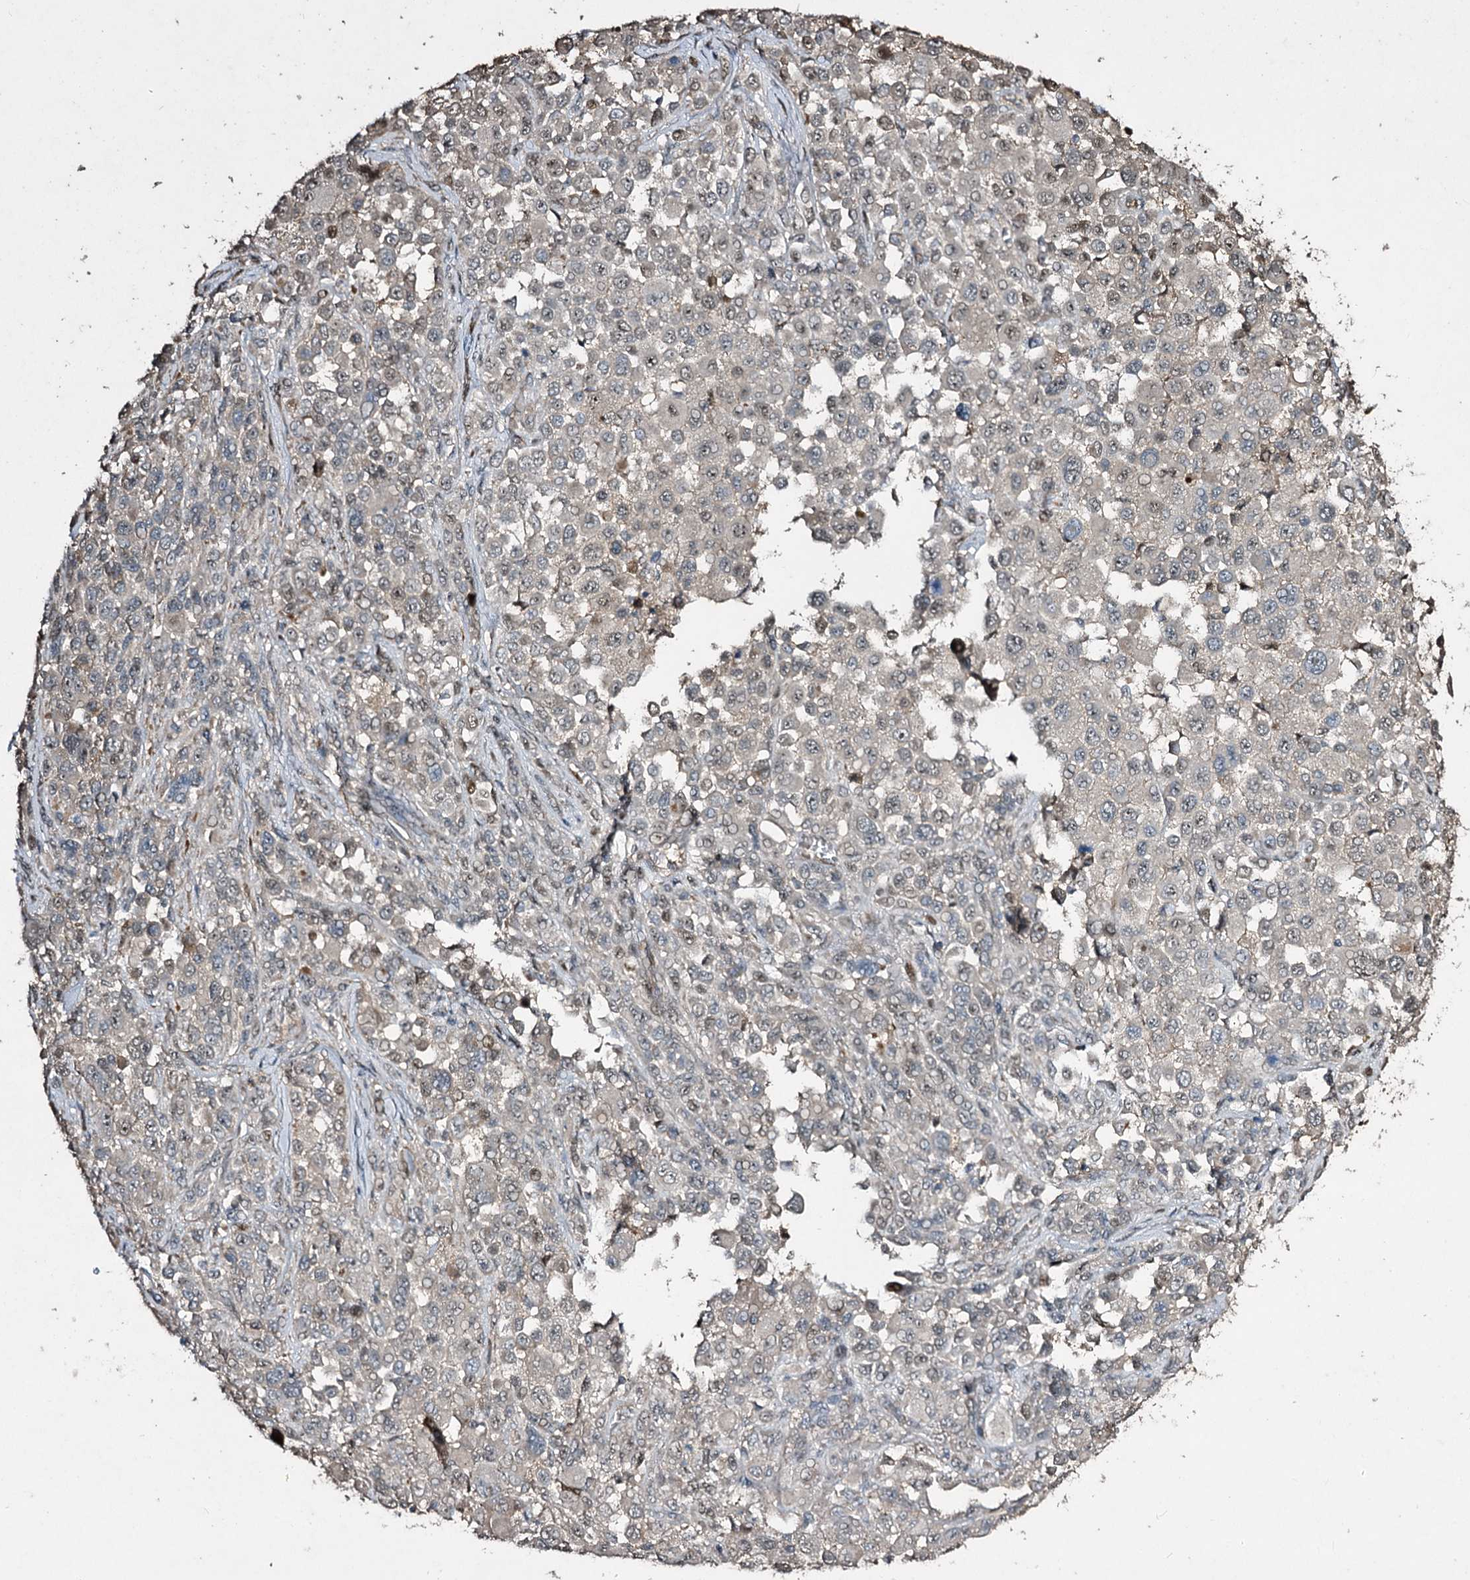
{"staining": {"intensity": "negative", "quantity": "none", "location": "none"}, "tissue": "melanoma", "cell_type": "Tumor cells", "image_type": "cancer", "snomed": [{"axis": "morphology", "description": "Malignant melanoma, NOS"}, {"axis": "topography", "description": "Skin of trunk"}], "caption": "The micrograph shows no staining of tumor cells in melanoma.", "gene": "CPNE8", "patient": {"sex": "male", "age": 71}}